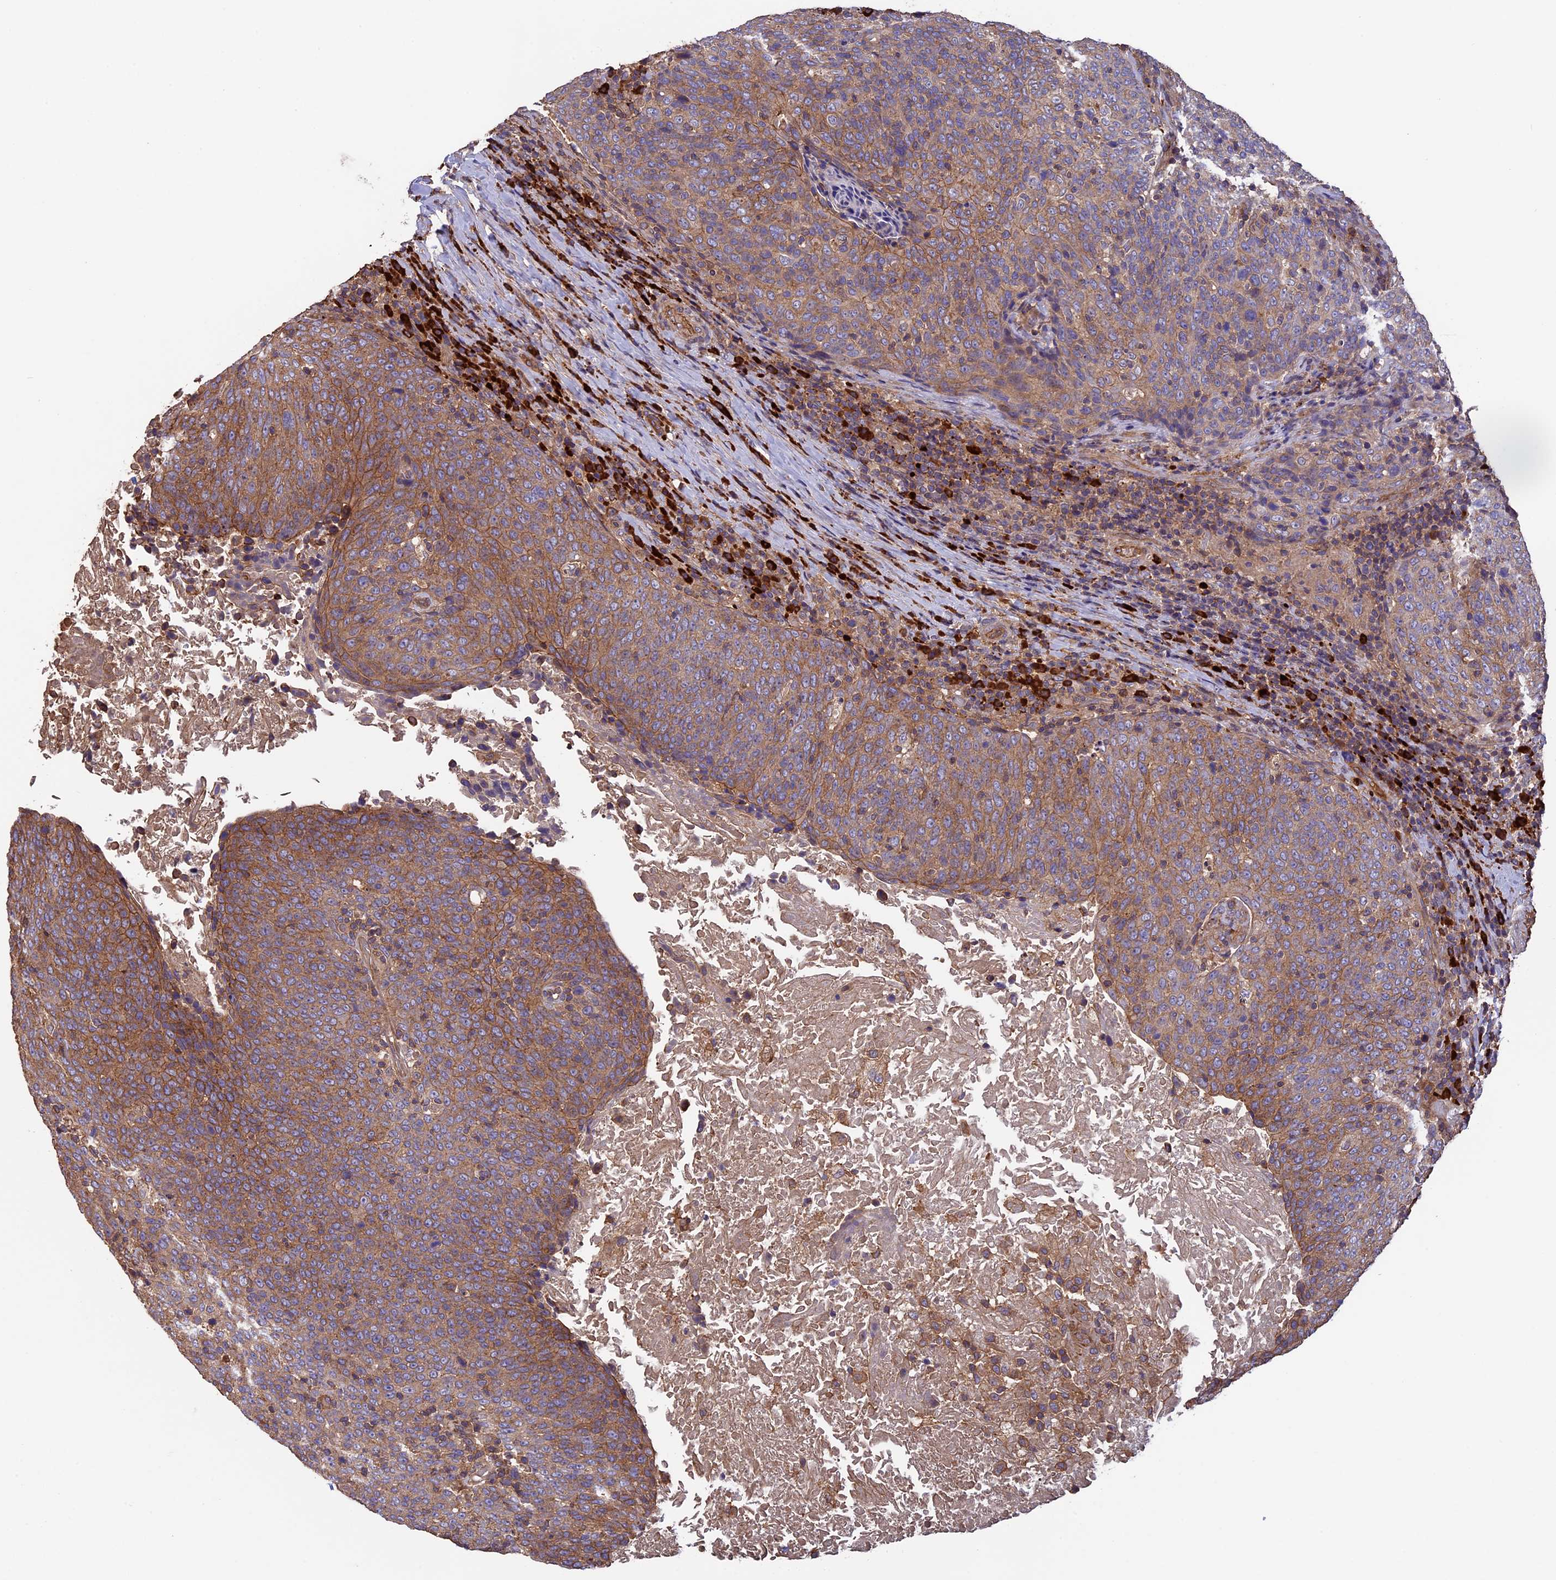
{"staining": {"intensity": "moderate", "quantity": ">75%", "location": "cytoplasmic/membranous"}, "tissue": "head and neck cancer", "cell_type": "Tumor cells", "image_type": "cancer", "snomed": [{"axis": "morphology", "description": "Squamous cell carcinoma, NOS"}, {"axis": "morphology", "description": "Squamous cell carcinoma, metastatic, NOS"}, {"axis": "topography", "description": "Lymph node"}, {"axis": "topography", "description": "Head-Neck"}], "caption": "Immunohistochemical staining of human head and neck cancer (squamous cell carcinoma) shows medium levels of moderate cytoplasmic/membranous positivity in about >75% of tumor cells. (IHC, brightfield microscopy, high magnification).", "gene": "GAS8", "patient": {"sex": "male", "age": 62}}